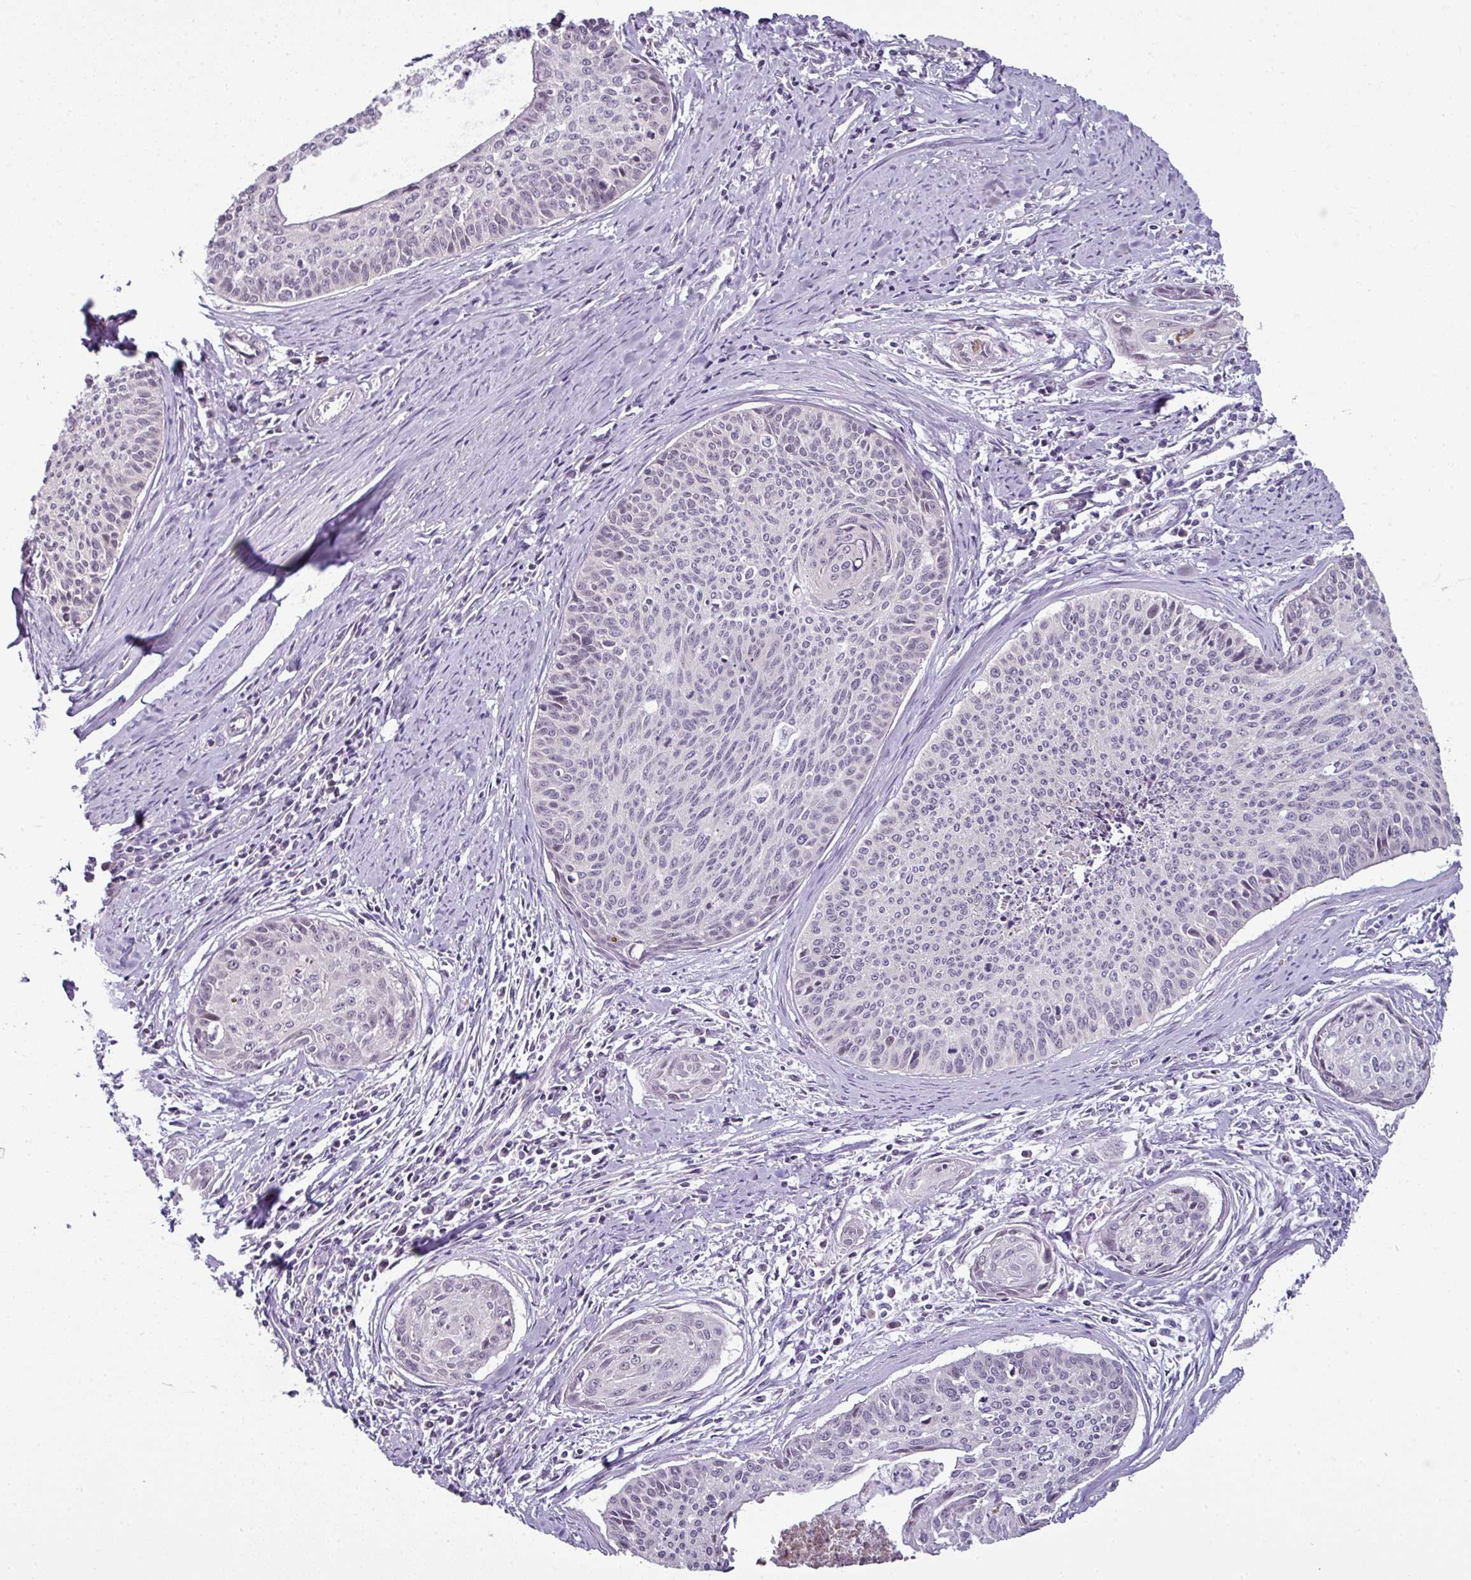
{"staining": {"intensity": "negative", "quantity": "none", "location": "none"}, "tissue": "cervical cancer", "cell_type": "Tumor cells", "image_type": "cancer", "snomed": [{"axis": "morphology", "description": "Squamous cell carcinoma, NOS"}, {"axis": "topography", "description": "Cervix"}], "caption": "Photomicrograph shows no significant protein positivity in tumor cells of cervical cancer (squamous cell carcinoma). (DAB (3,3'-diaminobenzidine) immunohistochemistry with hematoxylin counter stain).", "gene": "OR52D1", "patient": {"sex": "female", "age": 55}}